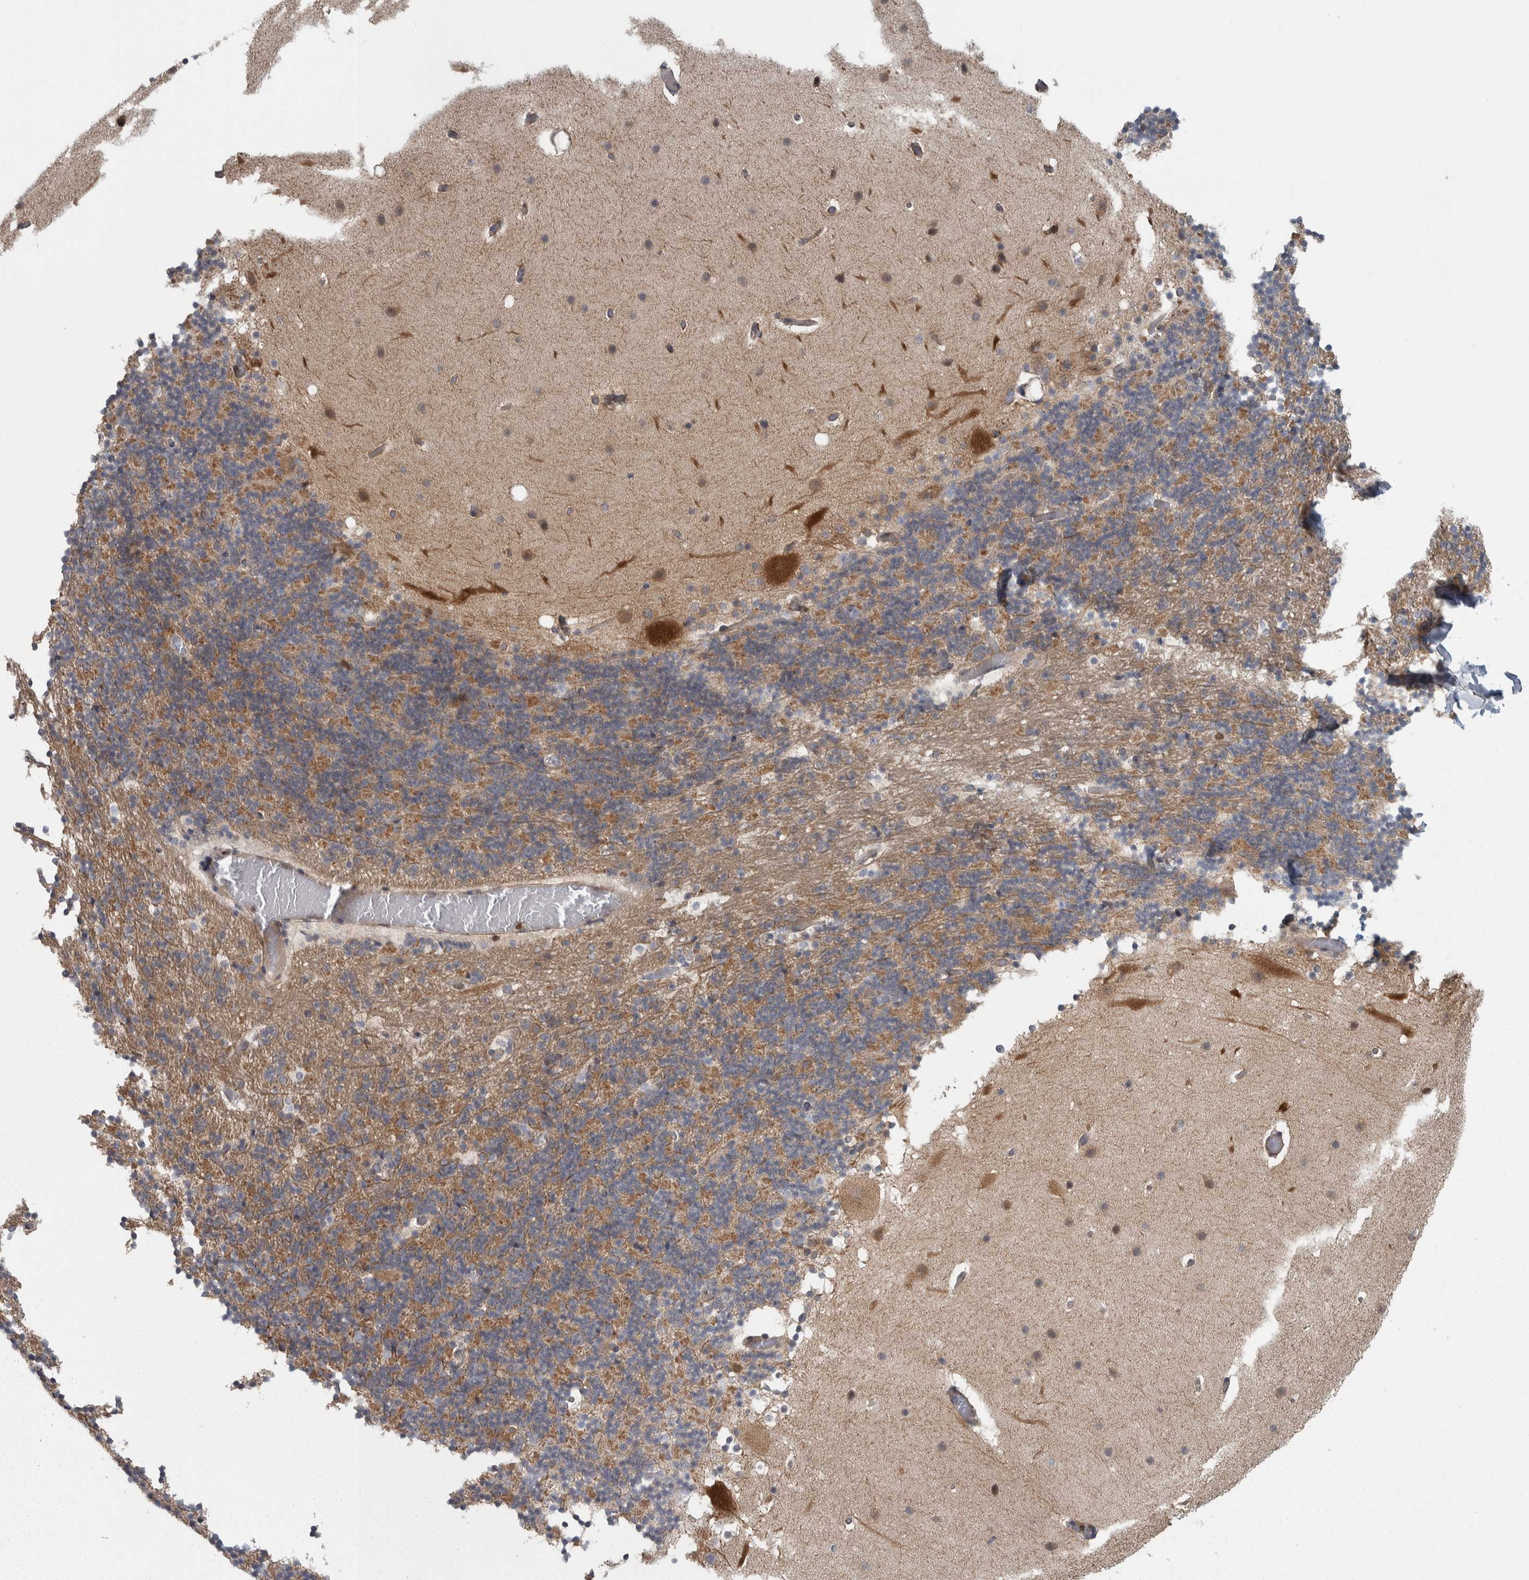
{"staining": {"intensity": "moderate", "quantity": ">75%", "location": "cytoplasmic/membranous"}, "tissue": "cerebellum", "cell_type": "Cells in granular layer", "image_type": "normal", "snomed": [{"axis": "morphology", "description": "Normal tissue, NOS"}, {"axis": "topography", "description": "Cerebellum"}], "caption": "Protein staining of benign cerebellum reveals moderate cytoplasmic/membranous positivity in about >75% of cells in granular layer.", "gene": "CWC27", "patient": {"sex": "male", "age": 57}}